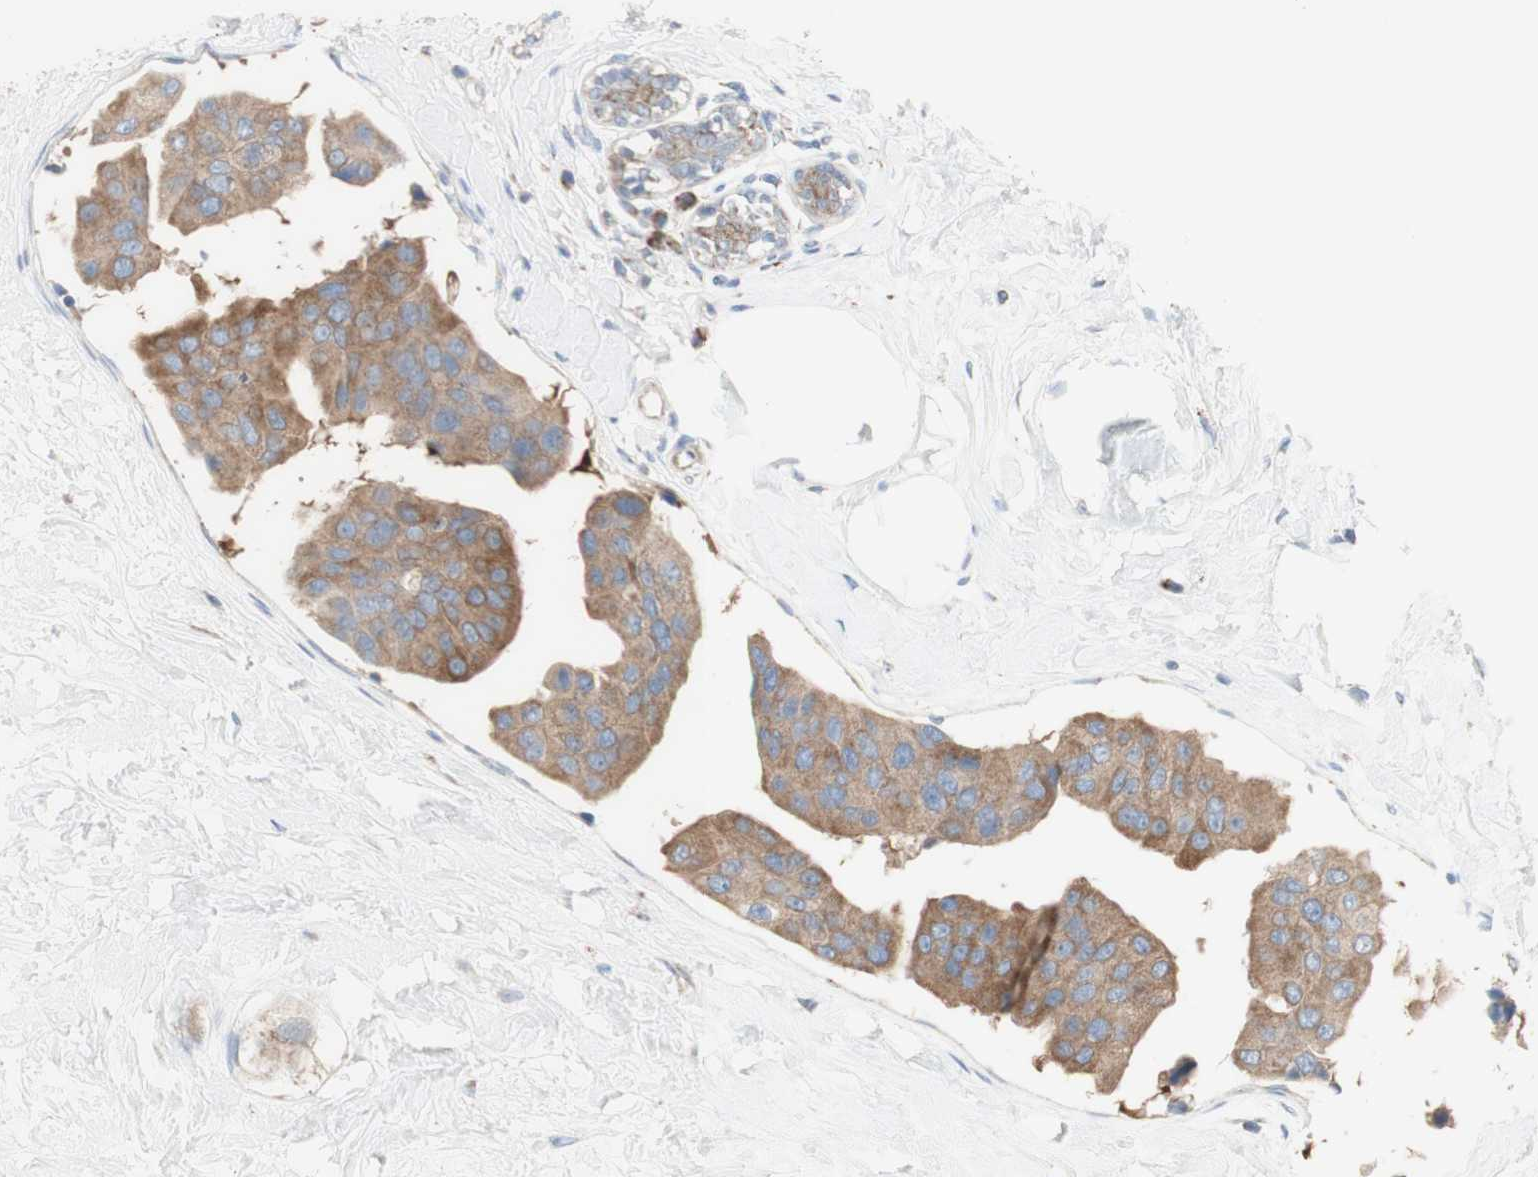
{"staining": {"intensity": "moderate", "quantity": "25%-75%", "location": "cytoplasmic/membranous"}, "tissue": "breast cancer", "cell_type": "Tumor cells", "image_type": "cancer", "snomed": [{"axis": "morphology", "description": "Normal tissue, NOS"}, {"axis": "morphology", "description": "Duct carcinoma"}, {"axis": "topography", "description": "Breast"}], "caption": "A medium amount of moderate cytoplasmic/membranous expression is appreciated in approximately 25%-75% of tumor cells in breast cancer (intraductal carcinoma) tissue.", "gene": "C3orf52", "patient": {"sex": "female", "age": 39}}